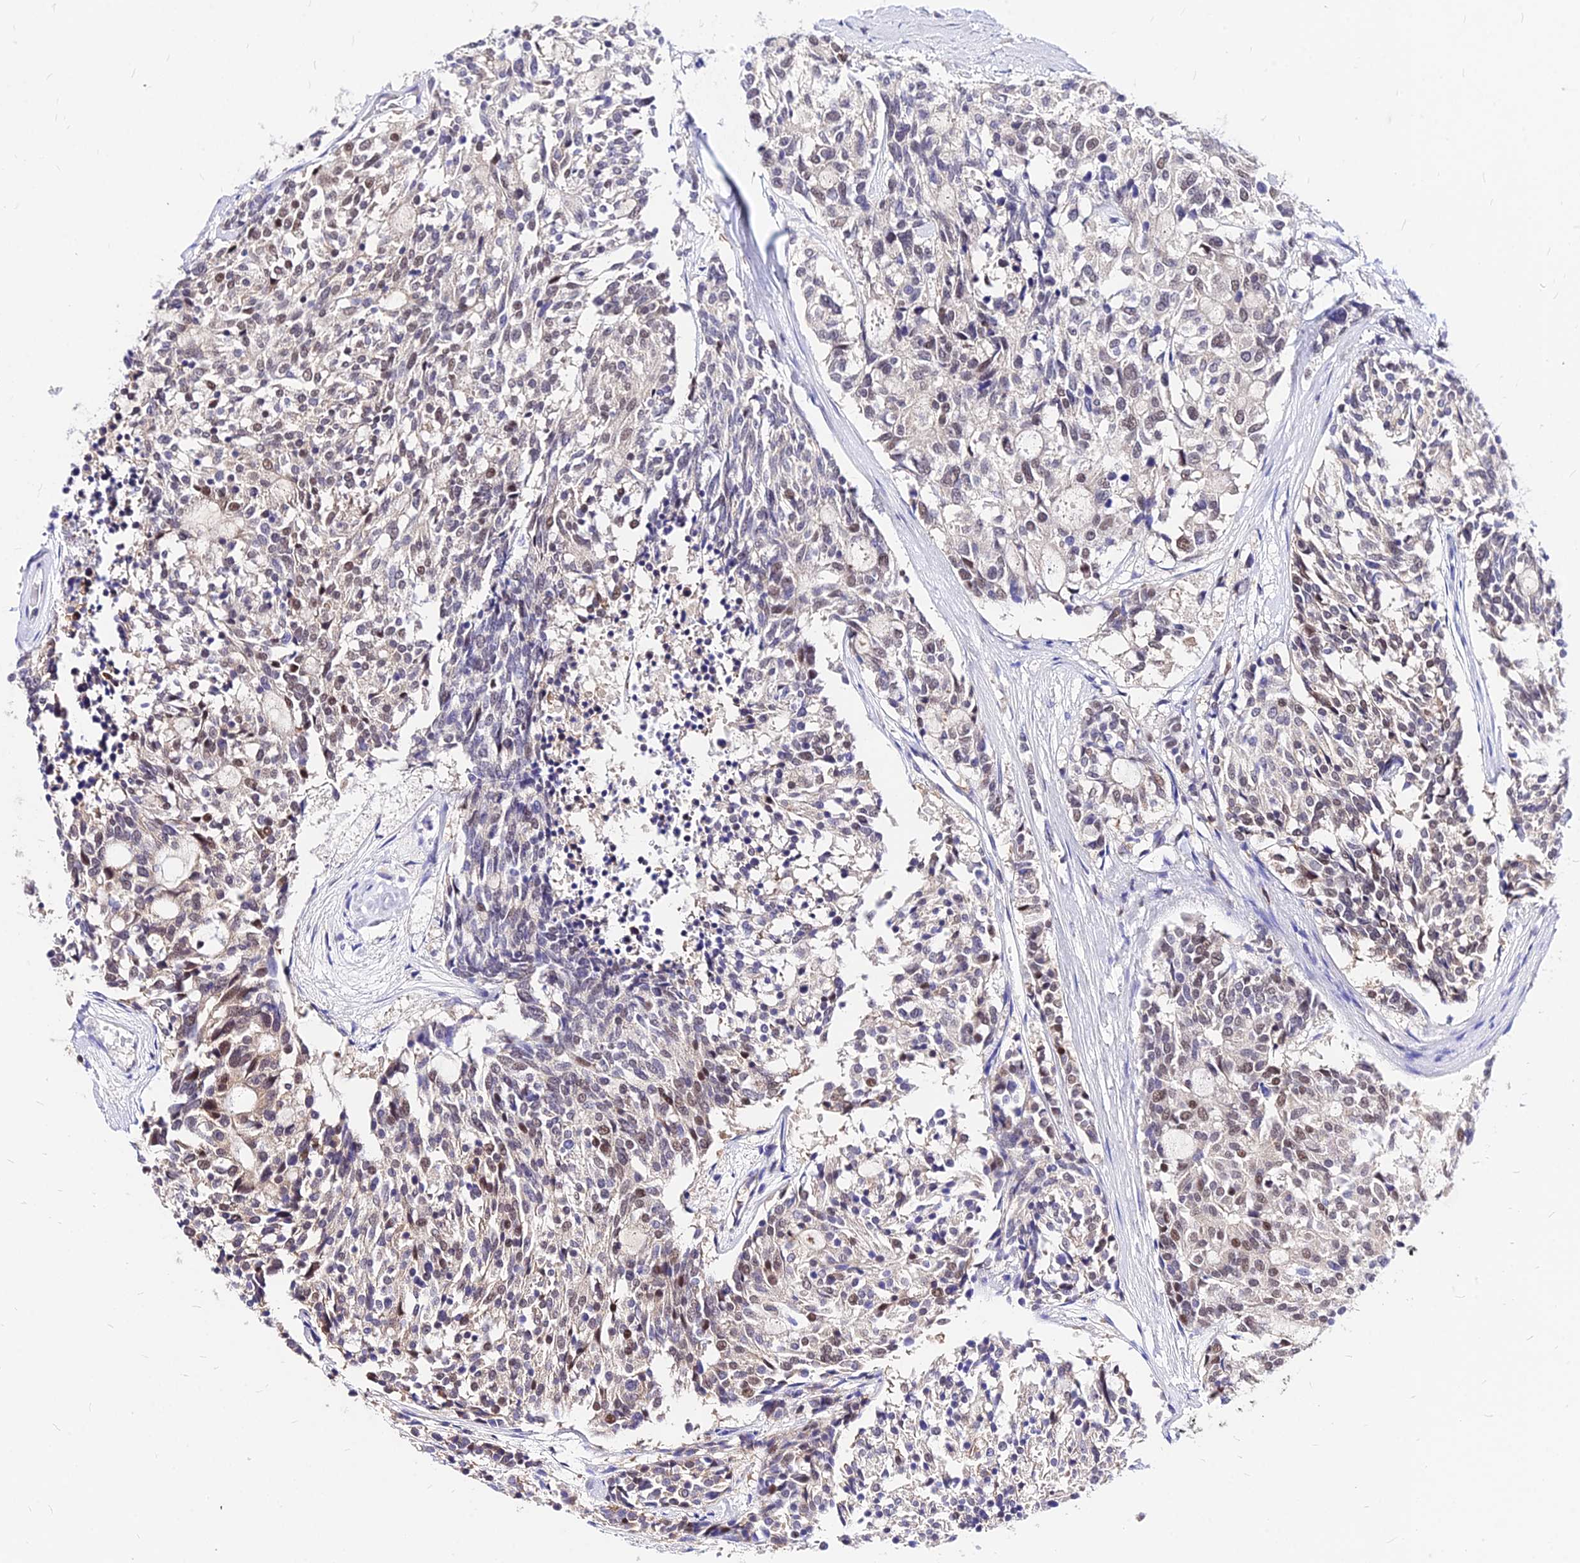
{"staining": {"intensity": "moderate", "quantity": "<25%", "location": "nuclear"}, "tissue": "carcinoid", "cell_type": "Tumor cells", "image_type": "cancer", "snomed": [{"axis": "morphology", "description": "Carcinoid, malignant, NOS"}, {"axis": "topography", "description": "Pancreas"}], "caption": "A brown stain highlights moderate nuclear staining of a protein in carcinoid (malignant) tumor cells.", "gene": "PAXX", "patient": {"sex": "female", "age": 54}}